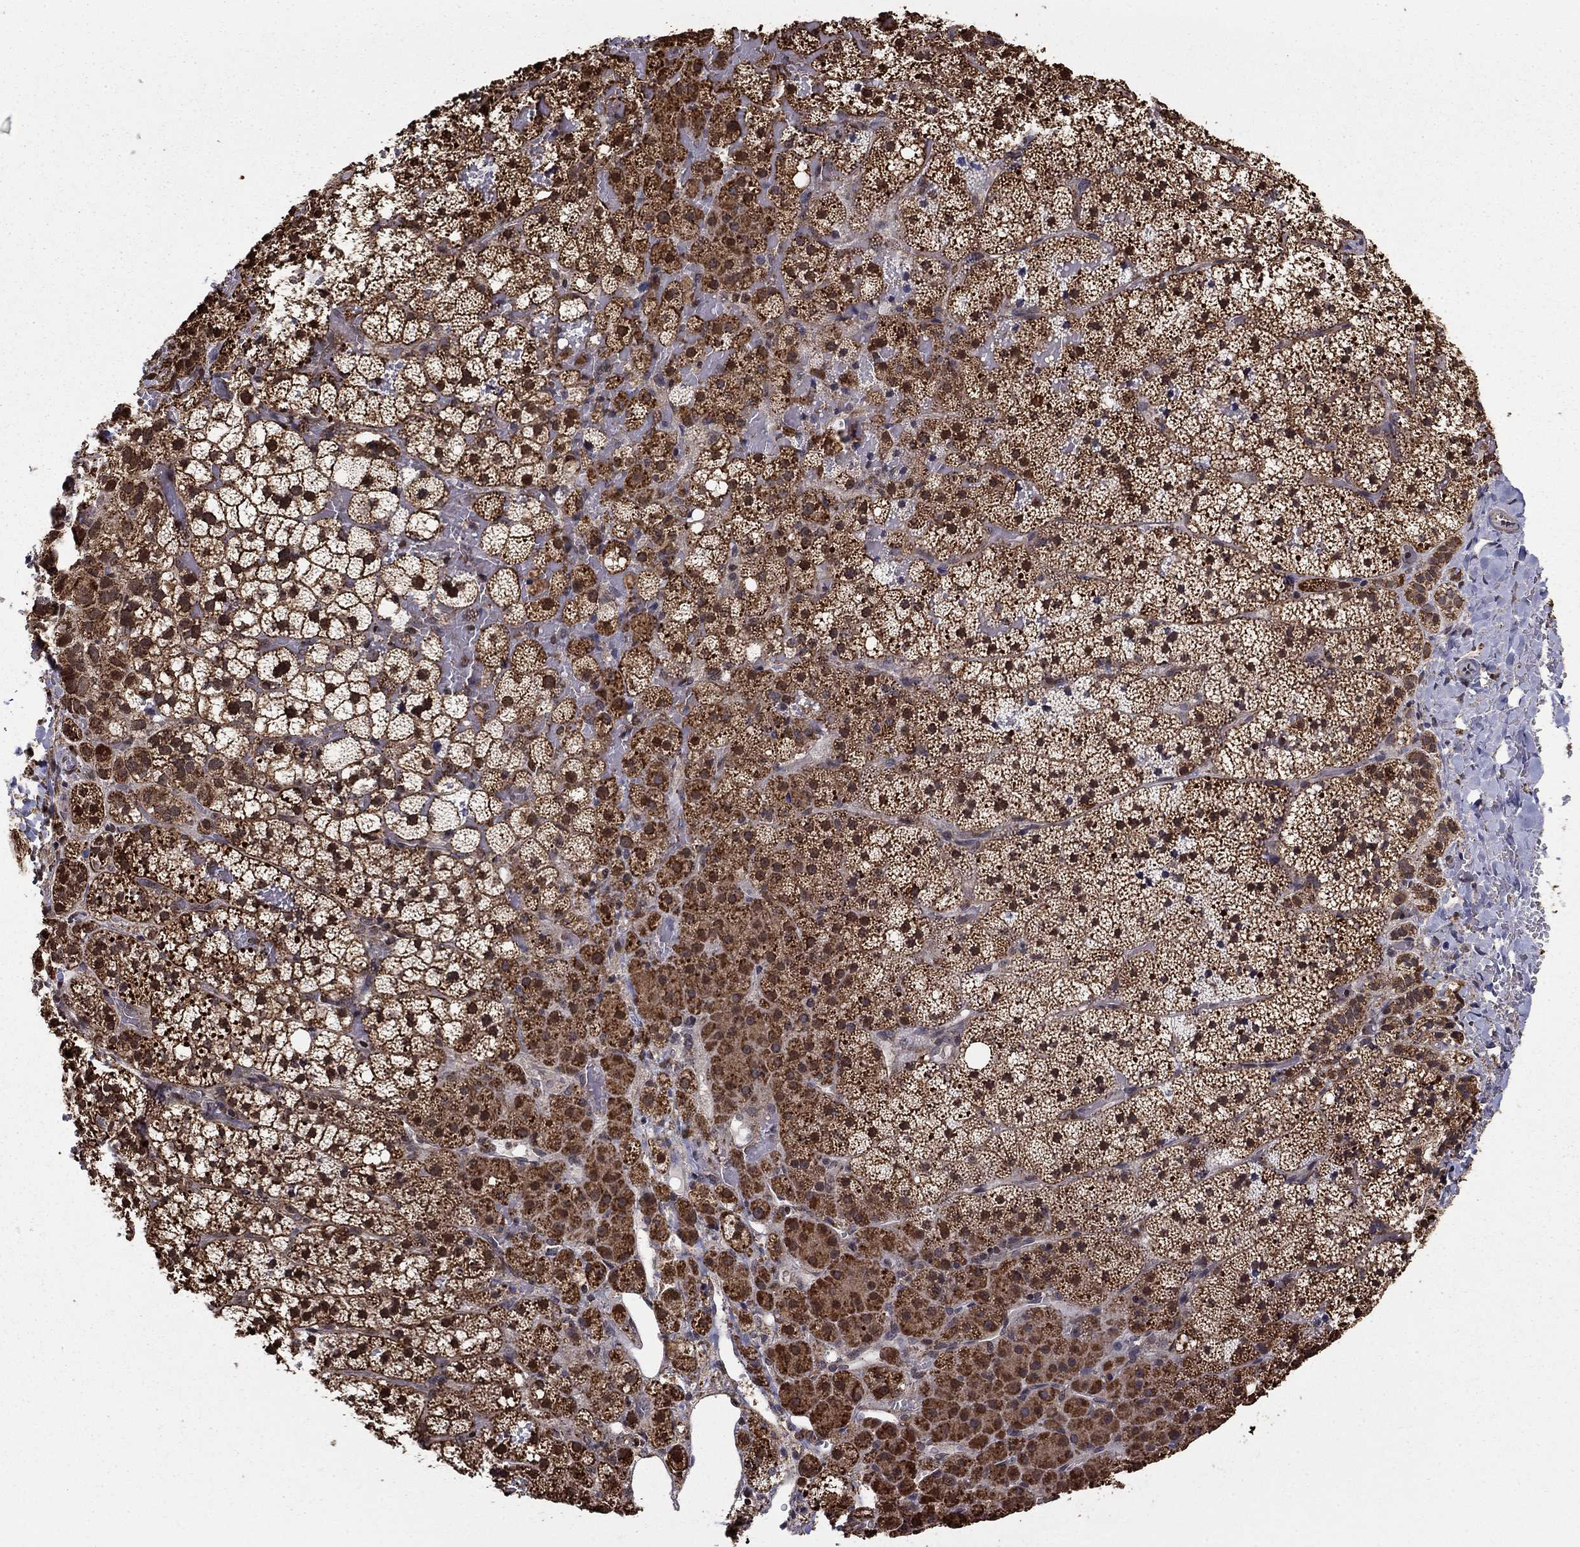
{"staining": {"intensity": "strong", "quantity": ">75%", "location": "cytoplasmic/membranous"}, "tissue": "adrenal gland", "cell_type": "Glandular cells", "image_type": "normal", "snomed": [{"axis": "morphology", "description": "Normal tissue, NOS"}, {"axis": "topography", "description": "Adrenal gland"}], "caption": "IHC micrograph of unremarkable adrenal gland stained for a protein (brown), which demonstrates high levels of strong cytoplasmic/membranous staining in about >75% of glandular cells.", "gene": "ACOT13", "patient": {"sex": "male", "age": 53}}